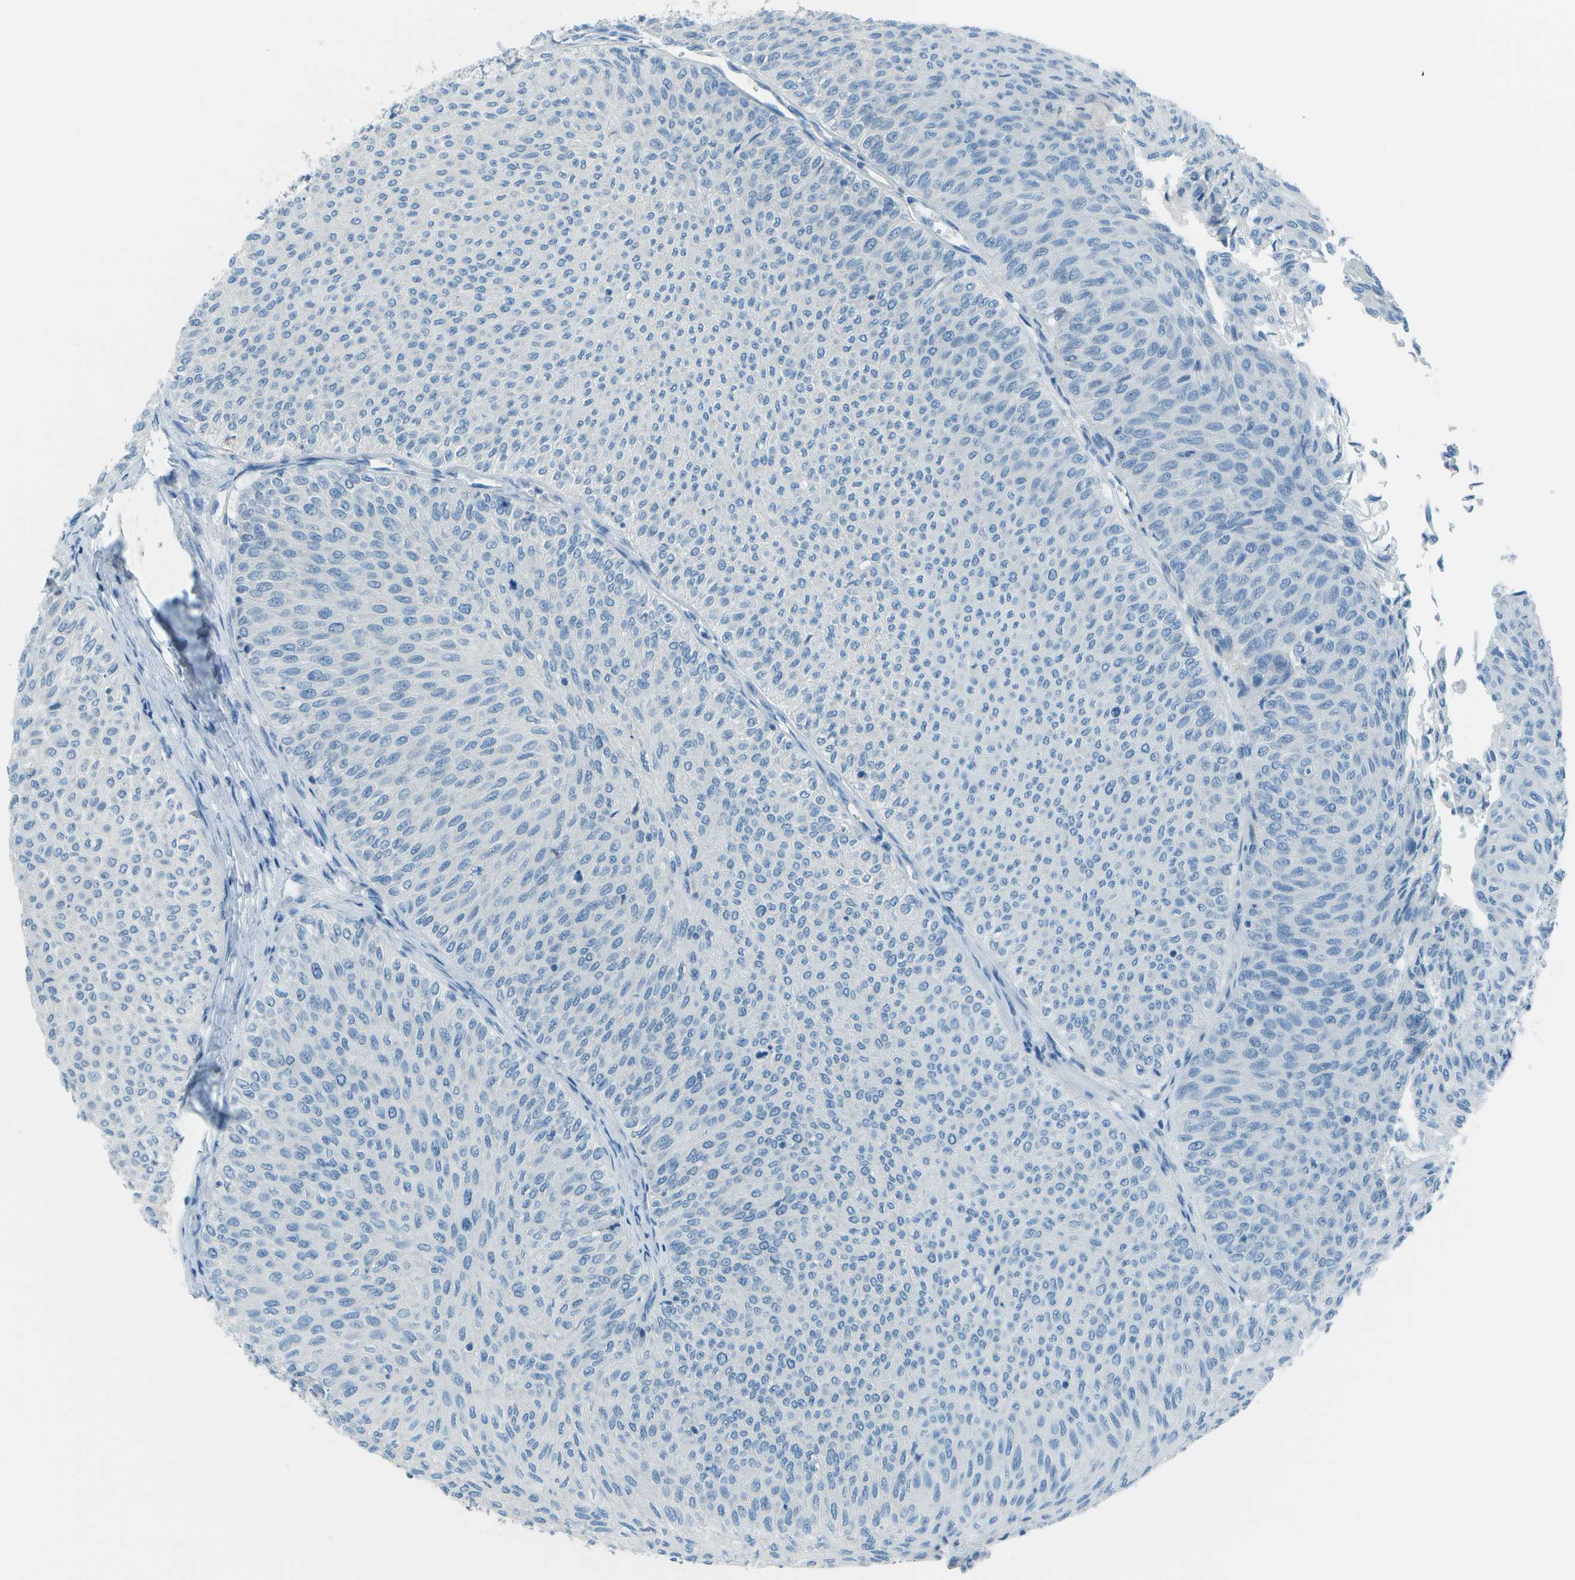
{"staining": {"intensity": "negative", "quantity": "none", "location": "none"}, "tissue": "urothelial cancer", "cell_type": "Tumor cells", "image_type": "cancer", "snomed": [{"axis": "morphology", "description": "Urothelial carcinoma, Low grade"}, {"axis": "topography", "description": "Urinary bladder"}], "caption": "The photomicrograph shows no significant positivity in tumor cells of urothelial cancer.", "gene": "FGF1", "patient": {"sex": "male", "age": 78}}